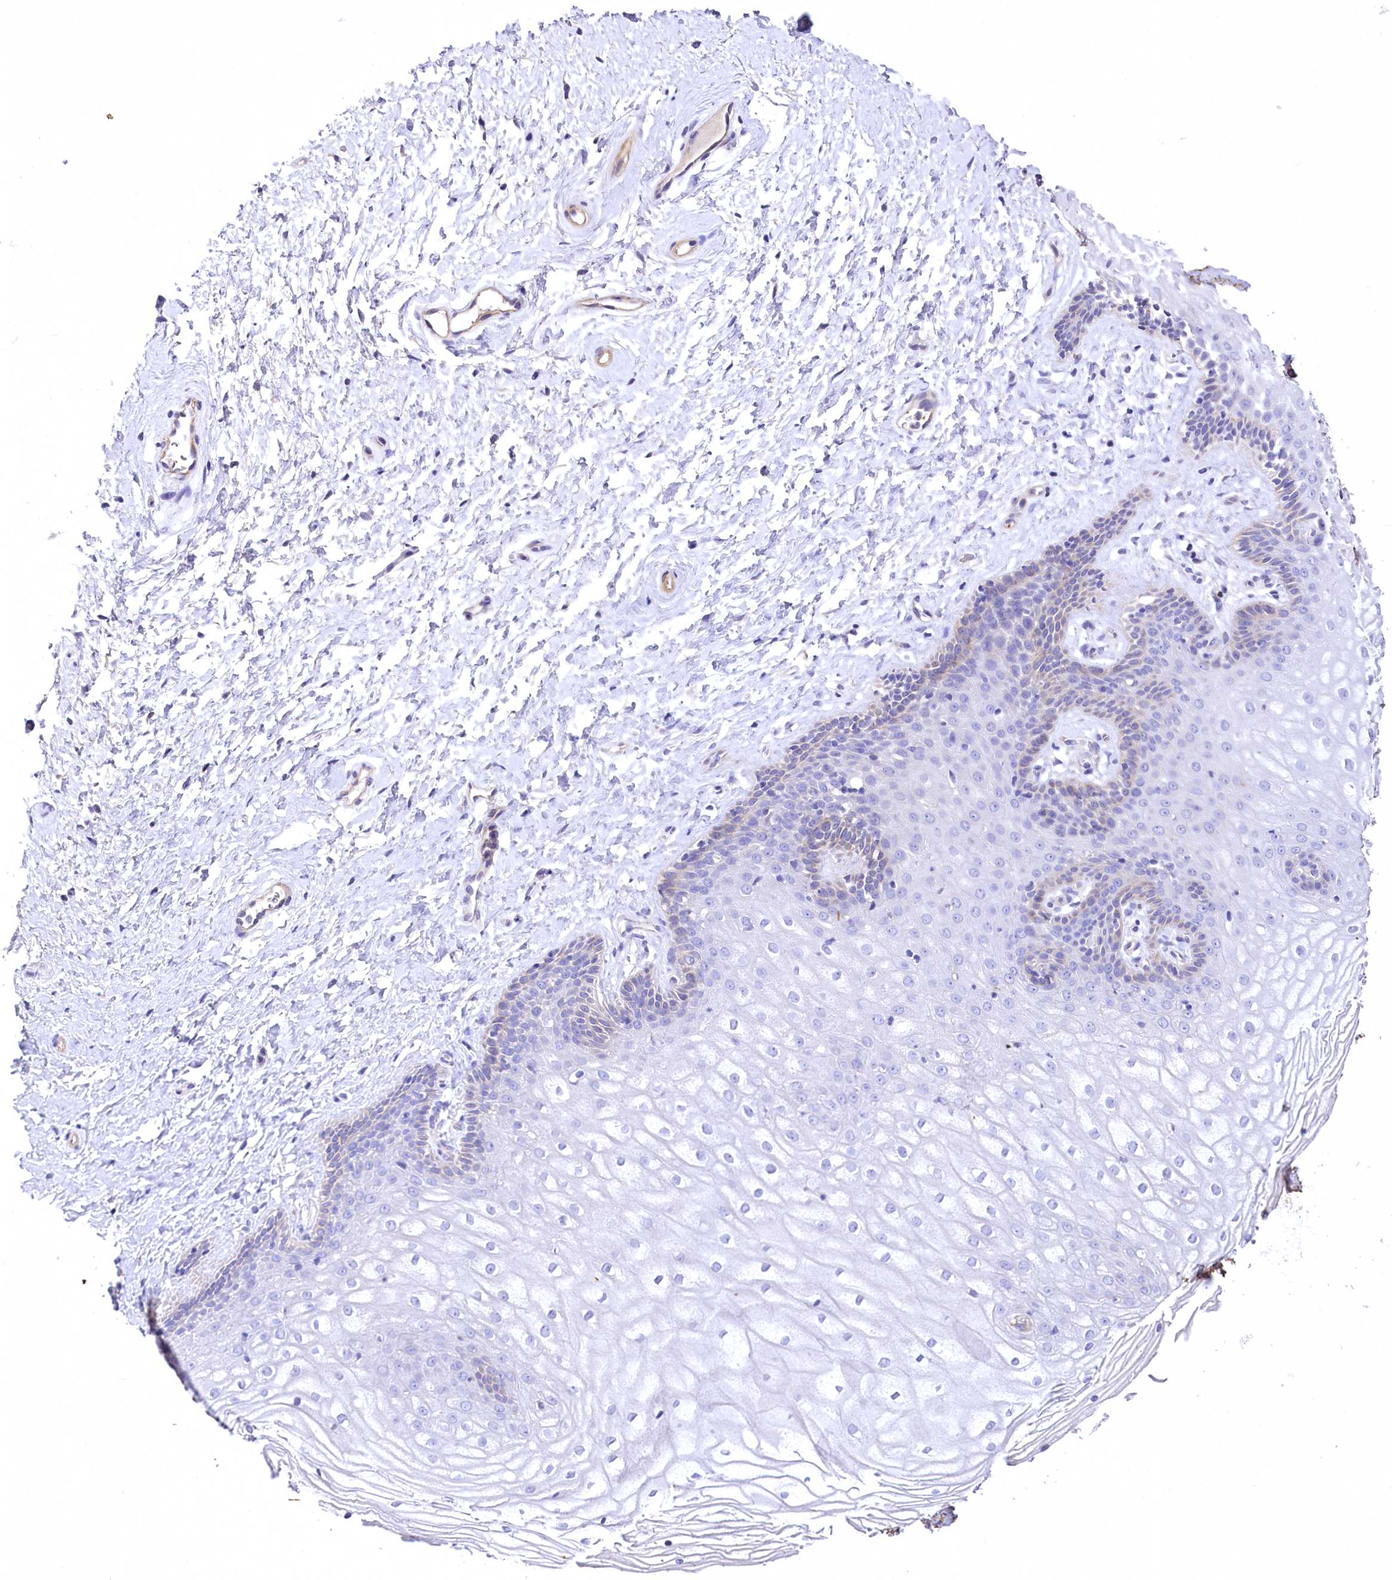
{"staining": {"intensity": "weak", "quantity": "<25%", "location": "cytoplasmic/membranous"}, "tissue": "vagina", "cell_type": "Squamous epithelial cells", "image_type": "normal", "snomed": [{"axis": "morphology", "description": "Normal tissue, NOS"}, {"axis": "topography", "description": "Vagina"}, {"axis": "topography", "description": "Cervix"}], "caption": "Protein analysis of unremarkable vagina demonstrates no significant staining in squamous epithelial cells. (DAB immunohistochemistry with hematoxylin counter stain).", "gene": "RDH16", "patient": {"sex": "female", "age": 40}}